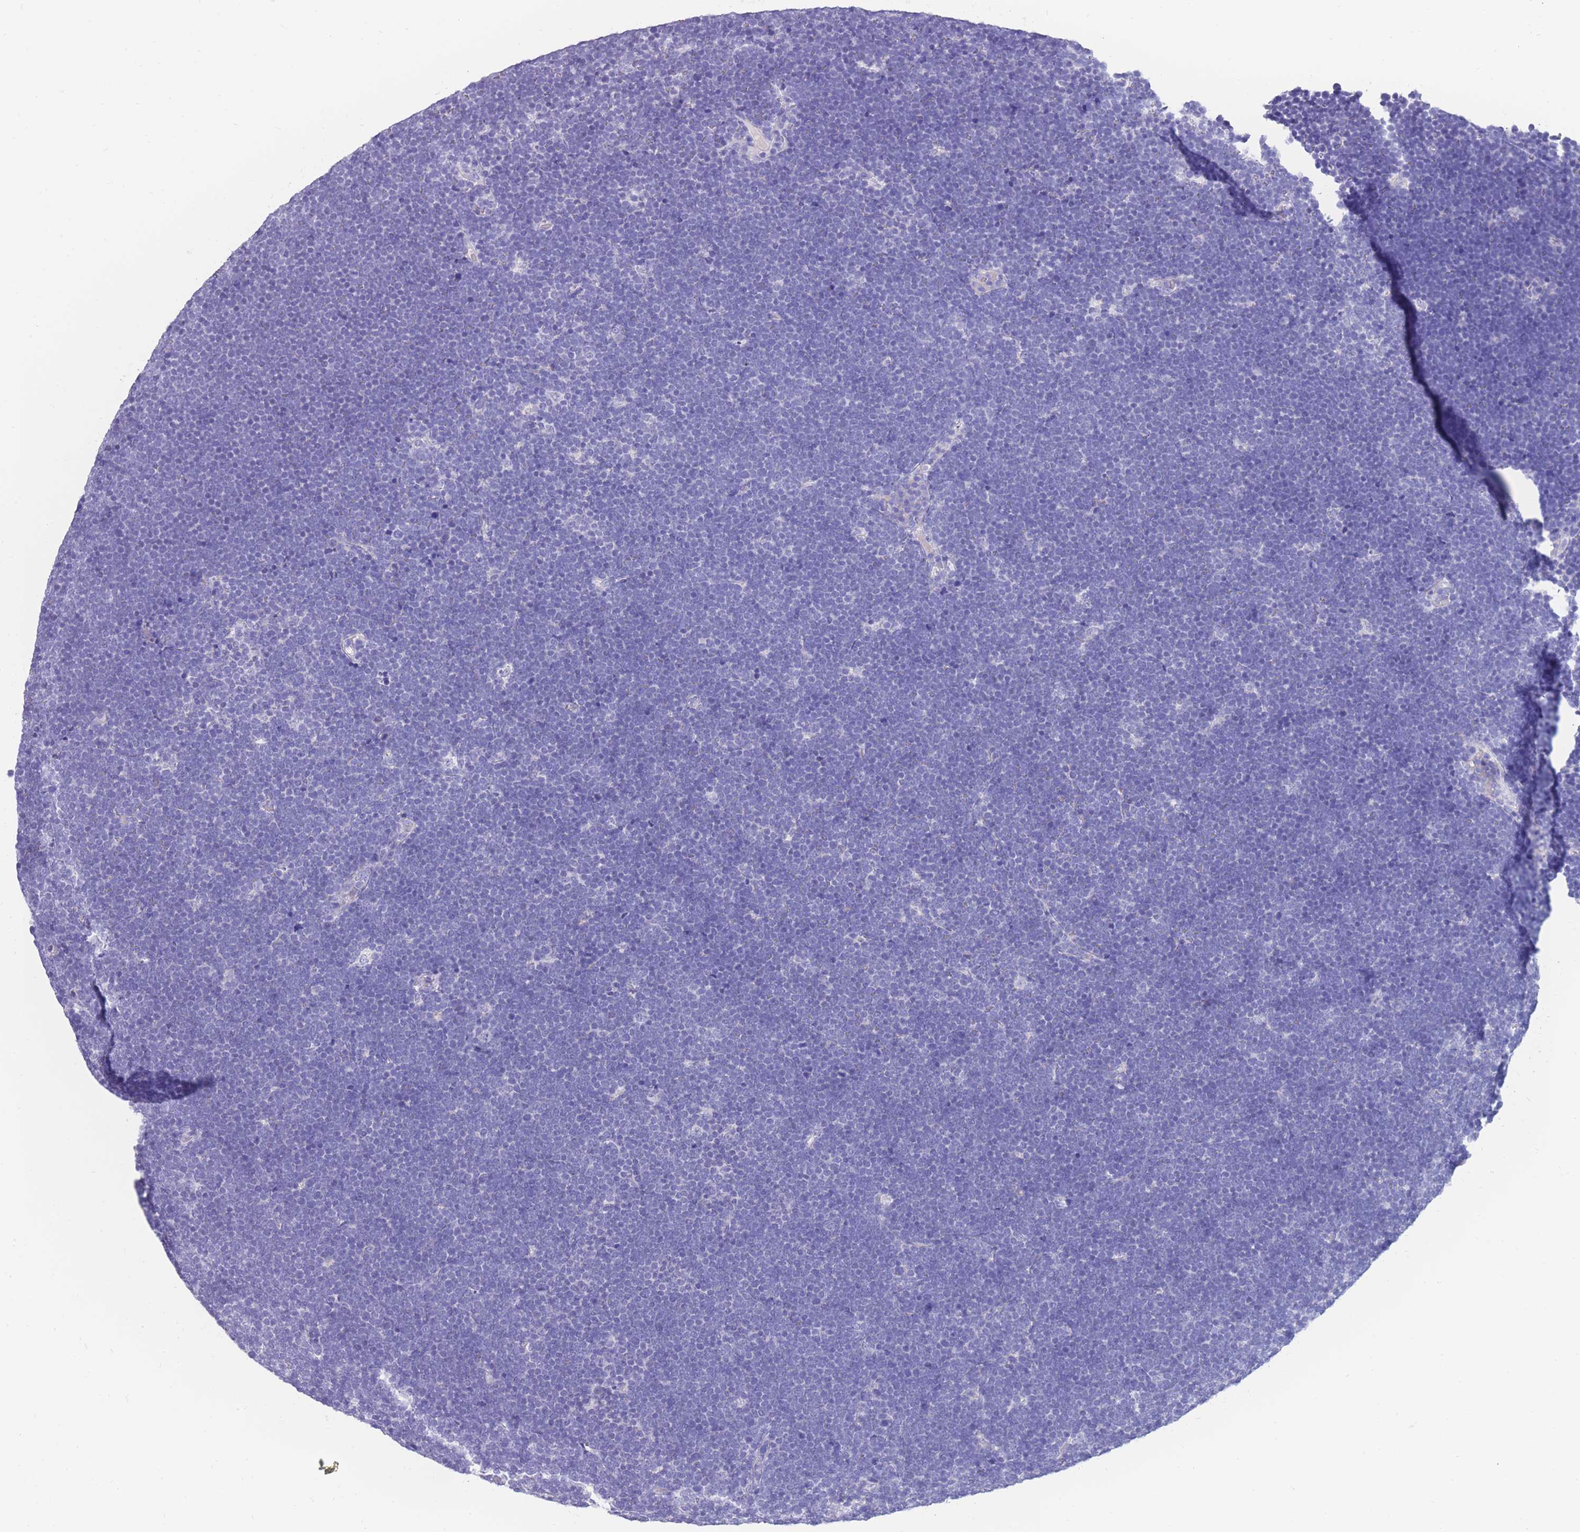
{"staining": {"intensity": "negative", "quantity": "none", "location": "none"}, "tissue": "lymphoma", "cell_type": "Tumor cells", "image_type": "cancer", "snomed": [{"axis": "morphology", "description": "Malignant lymphoma, non-Hodgkin's type, High grade"}, {"axis": "topography", "description": "Lymph node"}], "caption": "Tumor cells show no significant protein positivity in malignant lymphoma, non-Hodgkin's type (high-grade).", "gene": "INTS2", "patient": {"sex": "male", "age": 13}}